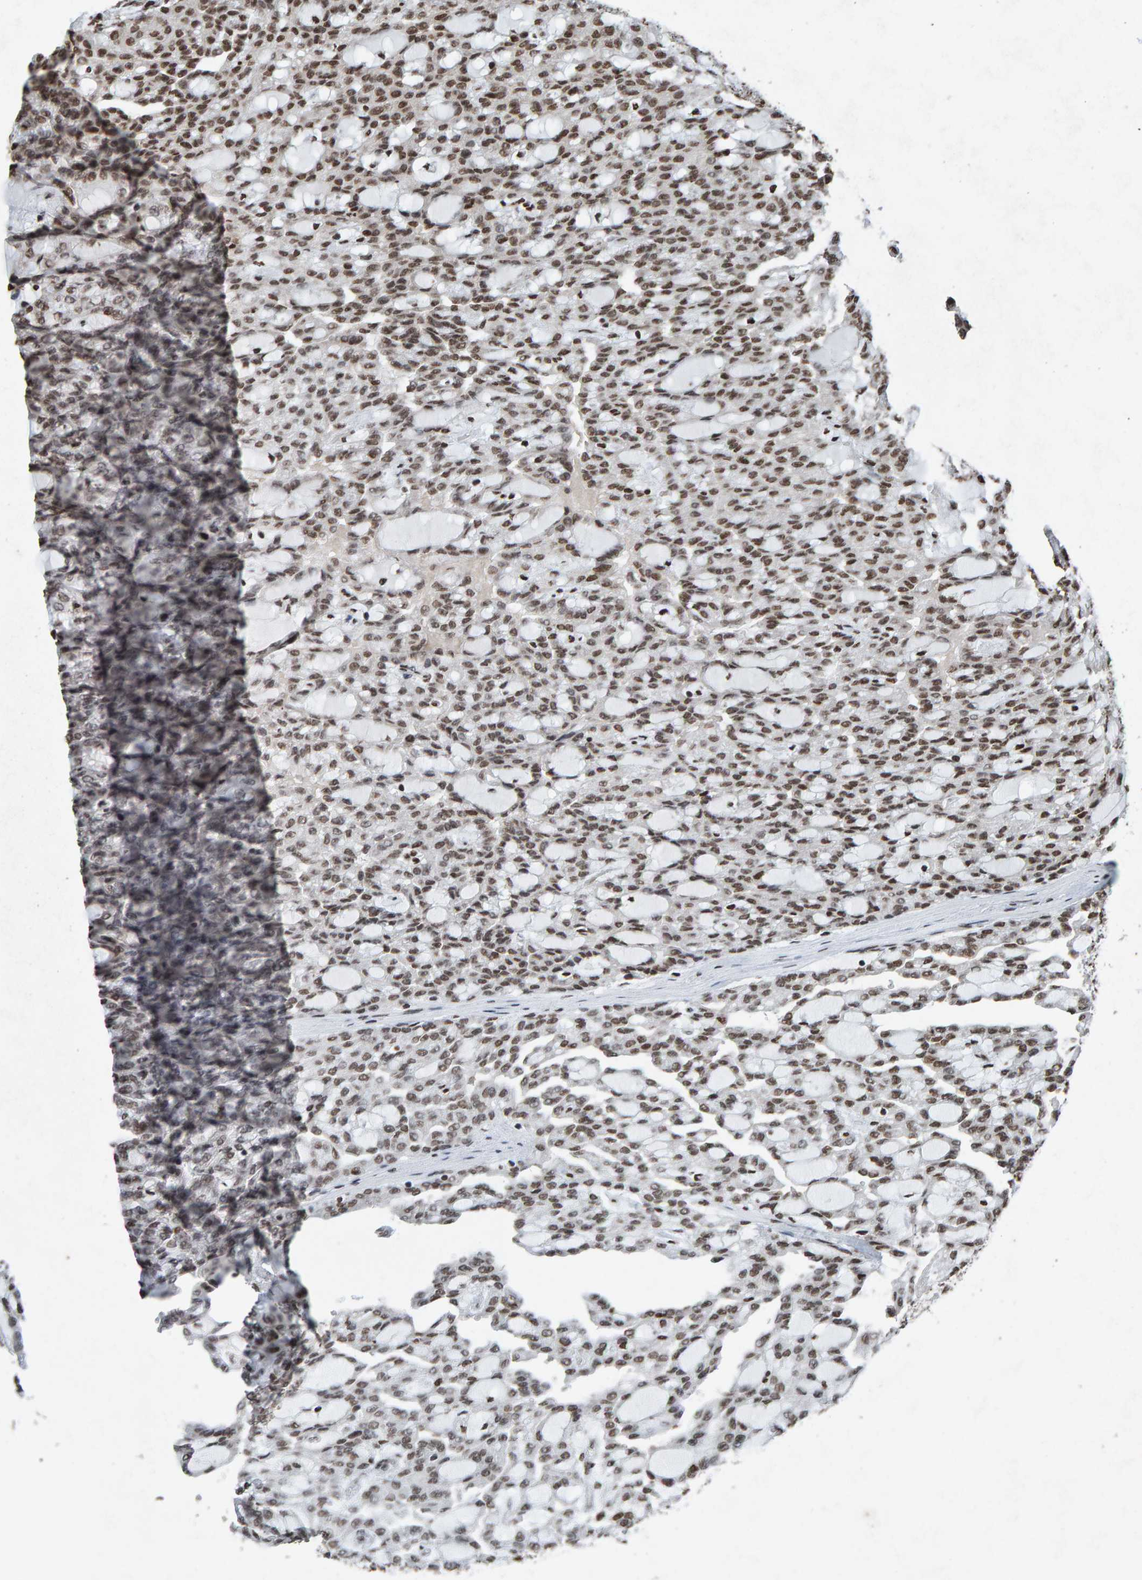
{"staining": {"intensity": "moderate", "quantity": "25%-75%", "location": "nuclear"}, "tissue": "renal cancer", "cell_type": "Tumor cells", "image_type": "cancer", "snomed": [{"axis": "morphology", "description": "Adenocarcinoma, NOS"}, {"axis": "topography", "description": "Kidney"}], "caption": "Protein staining of renal cancer (adenocarcinoma) tissue demonstrates moderate nuclear staining in approximately 25%-75% of tumor cells.", "gene": "H2AZ1", "patient": {"sex": "male", "age": 63}}